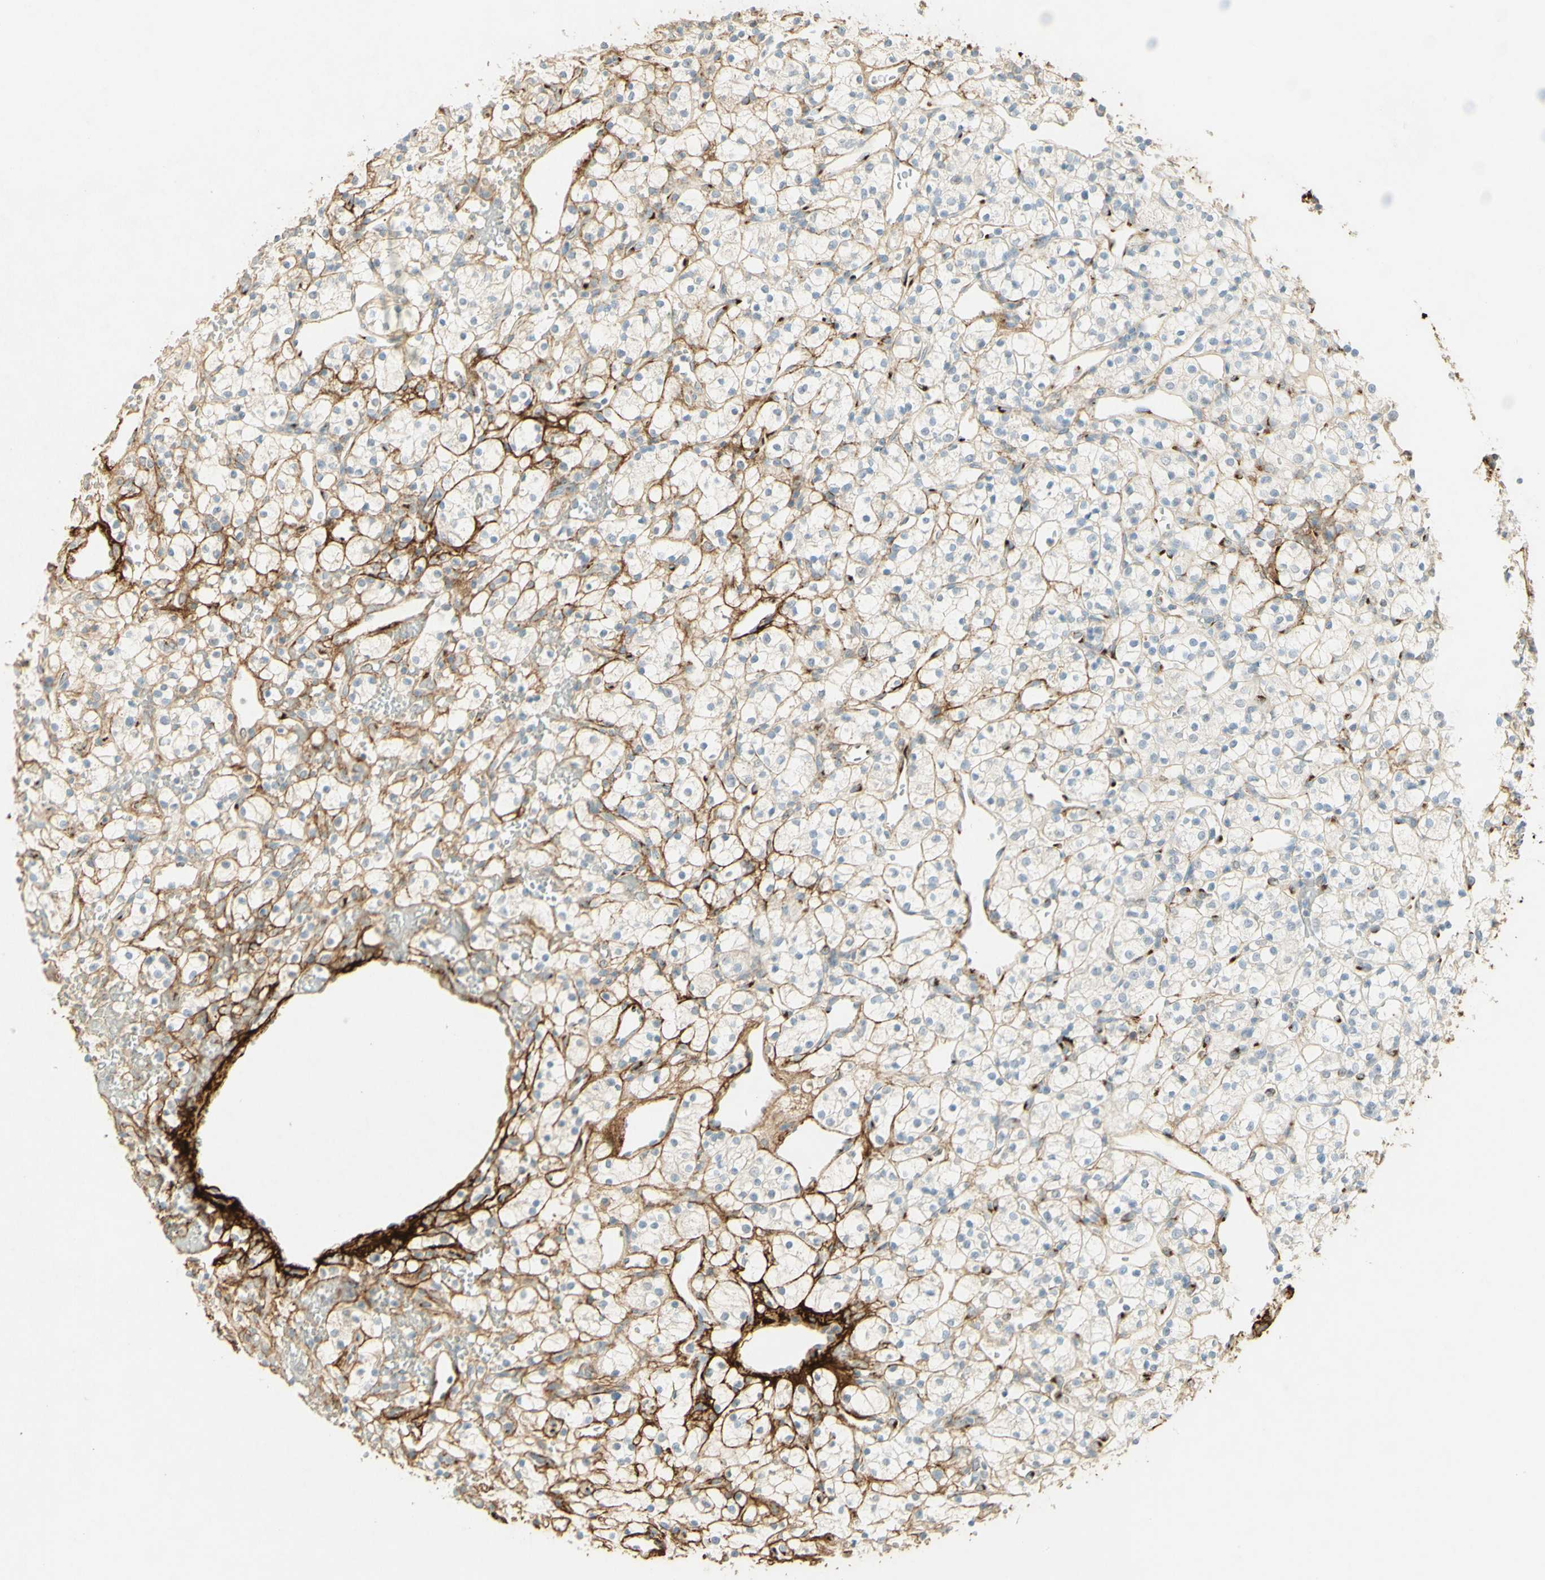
{"staining": {"intensity": "strong", "quantity": "<25%", "location": "cytoplasmic/membranous"}, "tissue": "renal cancer", "cell_type": "Tumor cells", "image_type": "cancer", "snomed": [{"axis": "morphology", "description": "Adenocarcinoma, NOS"}, {"axis": "topography", "description": "Kidney"}], "caption": "Protein analysis of adenocarcinoma (renal) tissue exhibits strong cytoplasmic/membranous positivity in about <25% of tumor cells.", "gene": "TNN", "patient": {"sex": "female", "age": 60}}